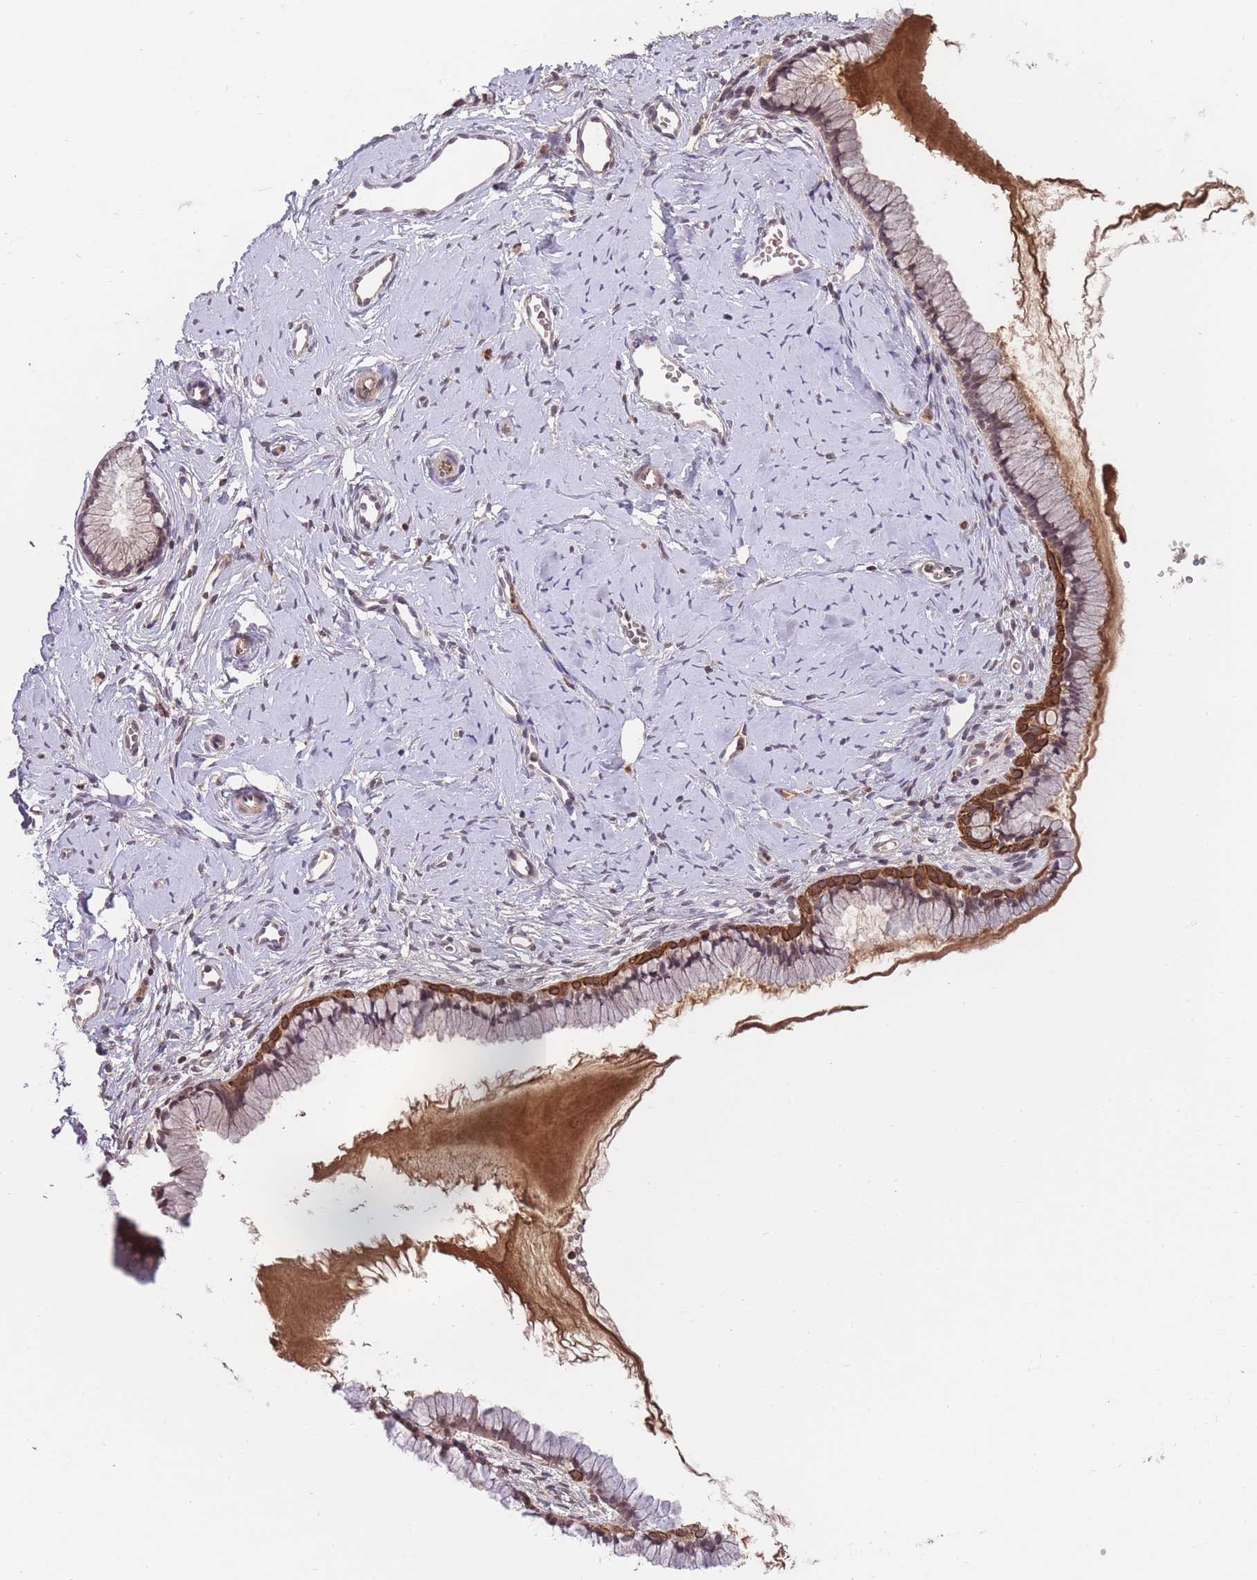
{"staining": {"intensity": "strong", "quantity": "25%-75%", "location": "cytoplasmic/membranous"}, "tissue": "cervix", "cell_type": "Glandular cells", "image_type": "normal", "snomed": [{"axis": "morphology", "description": "Normal tissue, NOS"}, {"axis": "topography", "description": "Cervix"}], "caption": "An image showing strong cytoplasmic/membranous staining in about 25%-75% of glandular cells in benign cervix, as visualized by brown immunohistochemical staining.", "gene": "RALGDS", "patient": {"sex": "female", "age": 40}}